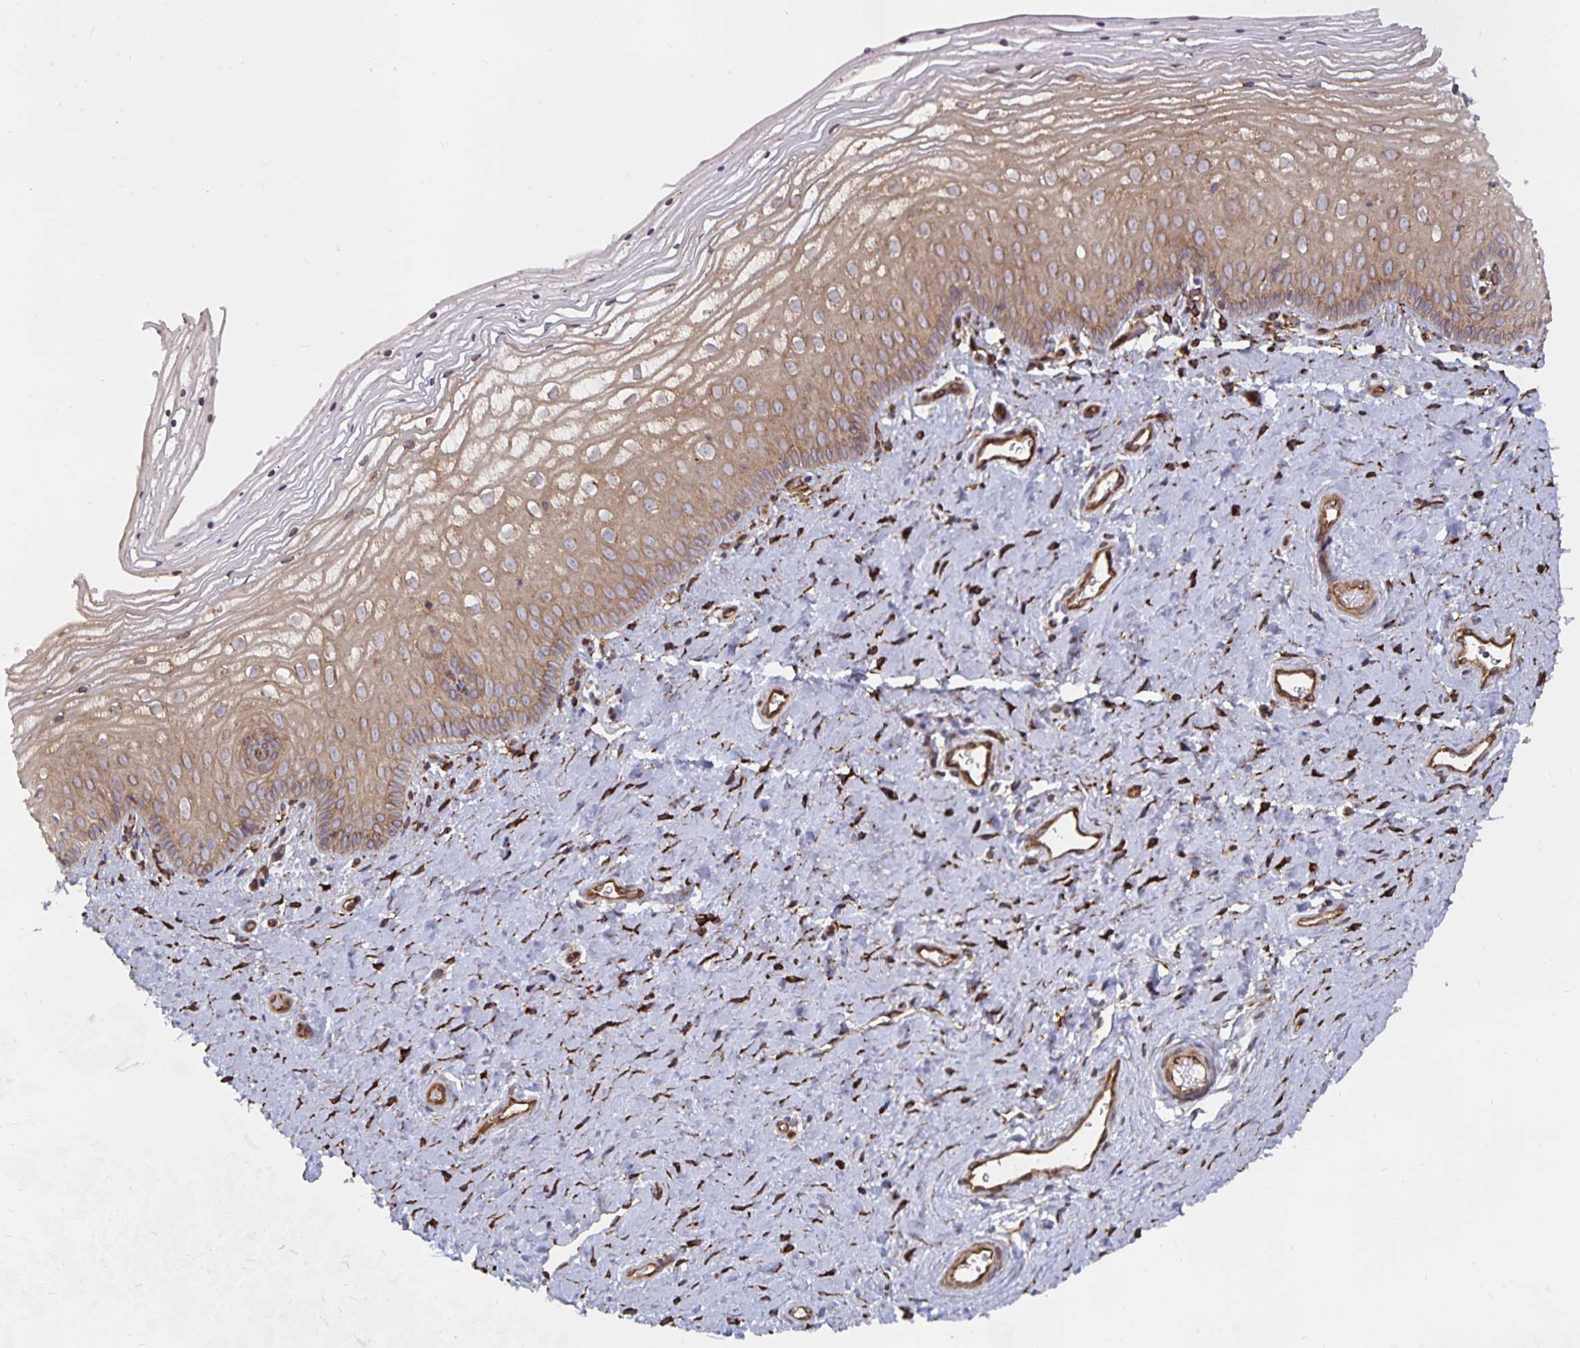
{"staining": {"intensity": "weak", "quantity": ">75%", "location": "cytoplasmic/membranous"}, "tissue": "vagina", "cell_type": "Squamous epithelial cells", "image_type": "normal", "snomed": [{"axis": "morphology", "description": "Normal tissue, NOS"}, {"axis": "topography", "description": "Vagina"}], "caption": "Weak cytoplasmic/membranous expression for a protein is present in about >75% of squamous epithelial cells of benign vagina using IHC.", "gene": "BCAP29", "patient": {"sex": "female", "age": 39}}